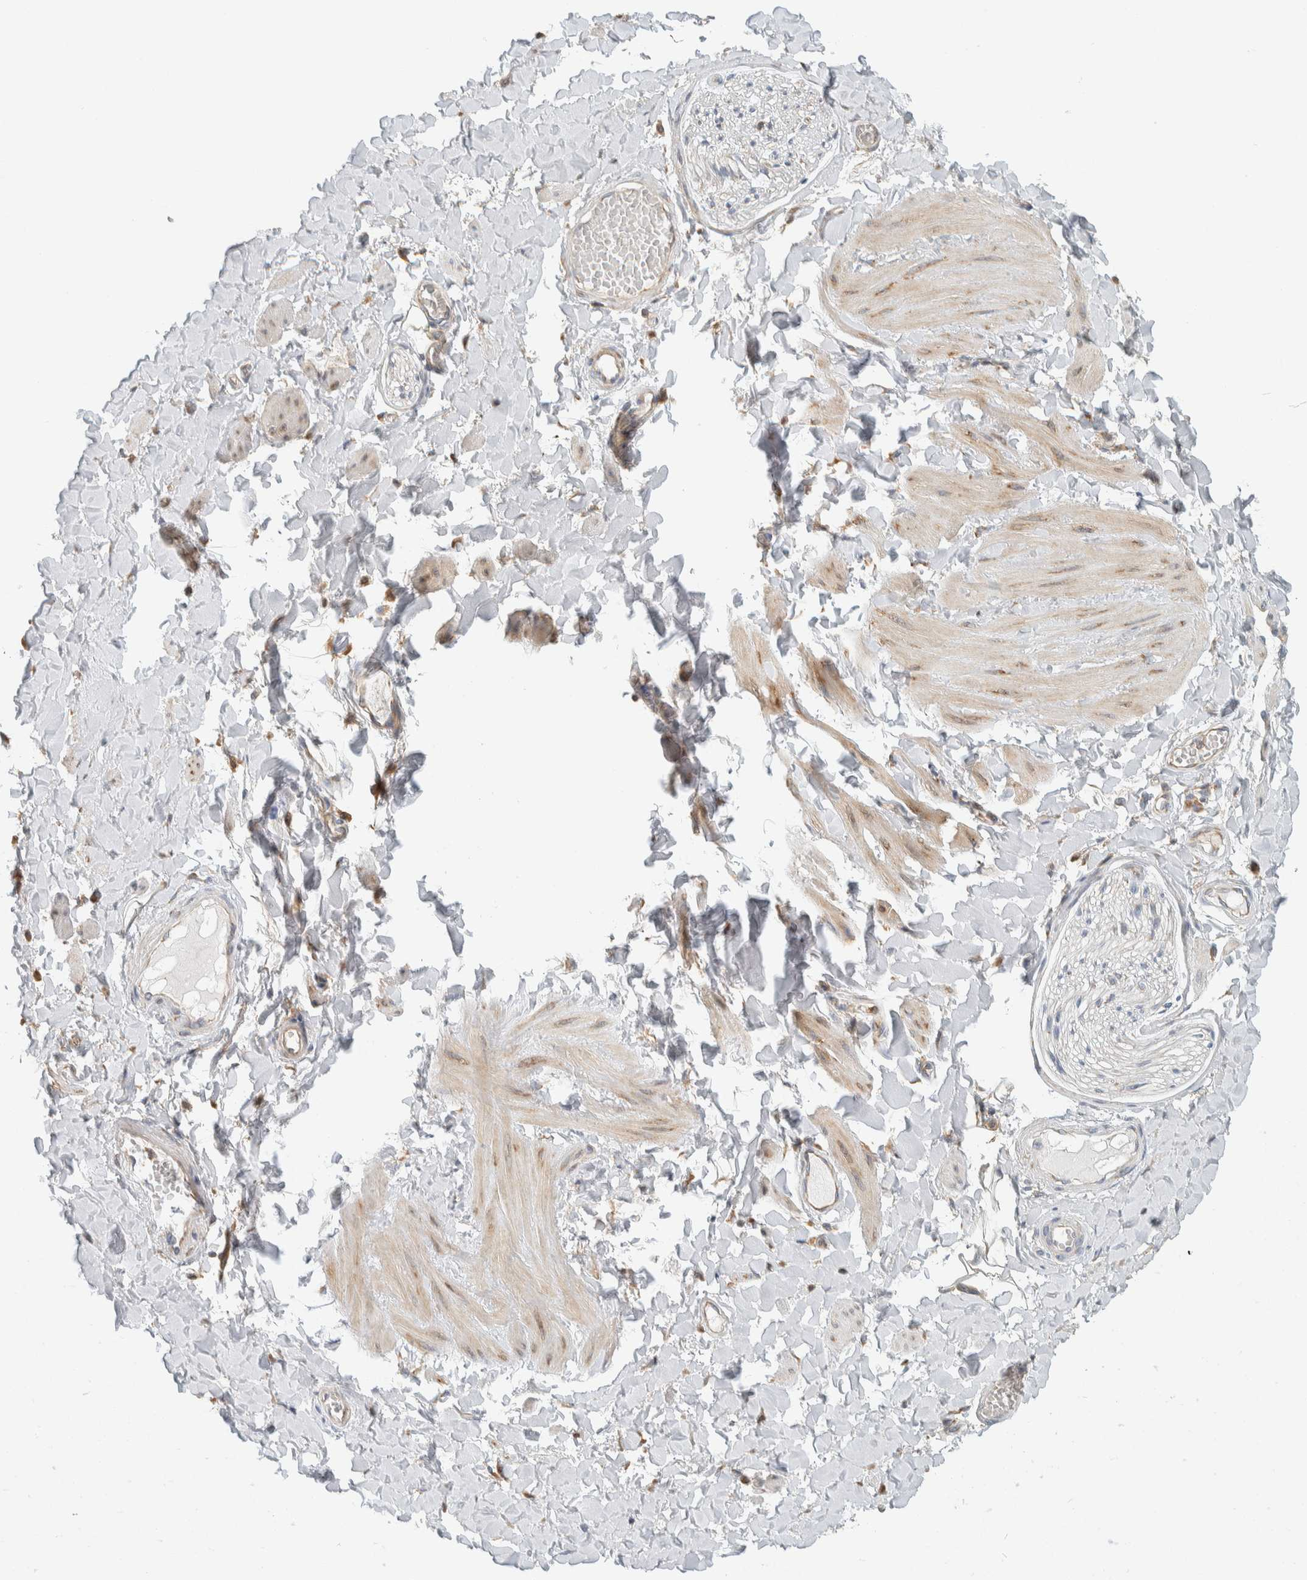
{"staining": {"intensity": "weak", "quantity": "25%-75%", "location": "cytoplasmic/membranous"}, "tissue": "adipose tissue", "cell_type": "Adipocytes", "image_type": "normal", "snomed": [{"axis": "morphology", "description": "Normal tissue, NOS"}, {"axis": "topography", "description": "Adipose tissue"}, {"axis": "topography", "description": "Vascular tissue"}, {"axis": "topography", "description": "Peripheral nerve tissue"}], "caption": "Protein staining displays weak cytoplasmic/membranous staining in about 25%-75% of adipocytes in normal adipose tissue. (DAB IHC with brightfield microscopy, high magnification).", "gene": "CCDC57", "patient": {"sex": "male", "age": 25}}